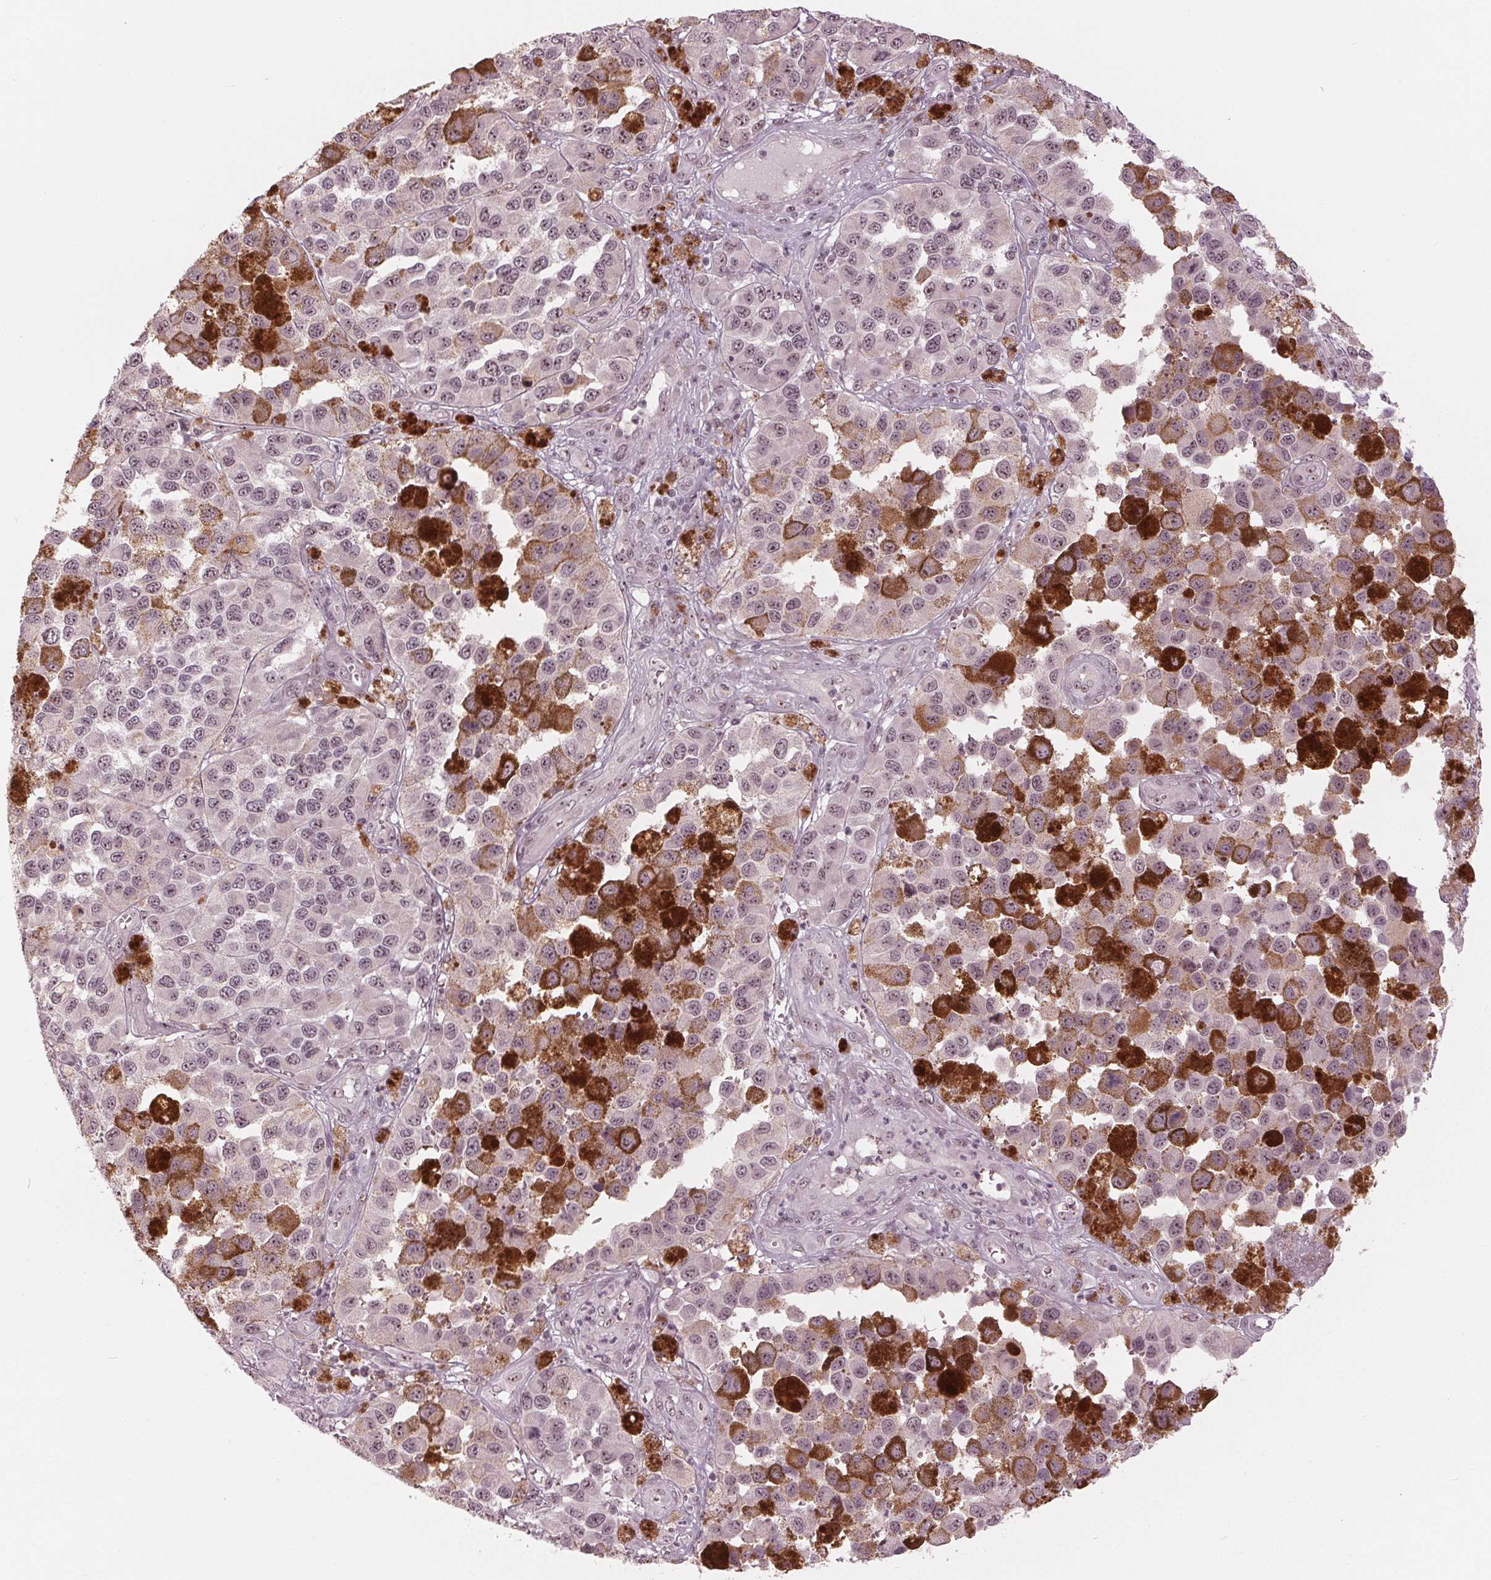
{"staining": {"intensity": "moderate", "quantity": "25%-75%", "location": "nuclear"}, "tissue": "melanoma", "cell_type": "Tumor cells", "image_type": "cancer", "snomed": [{"axis": "morphology", "description": "Malignant melanoma, NOS"}, {"axis": "topography", "description": "Skin"}], "caption": "Moderate nuclear expression for a protein is present in approximately 25%-75% of tumor cells of melanoma using IHC.", "gene": "SLX4", "patient": {"sex": "female", "age": 58}}